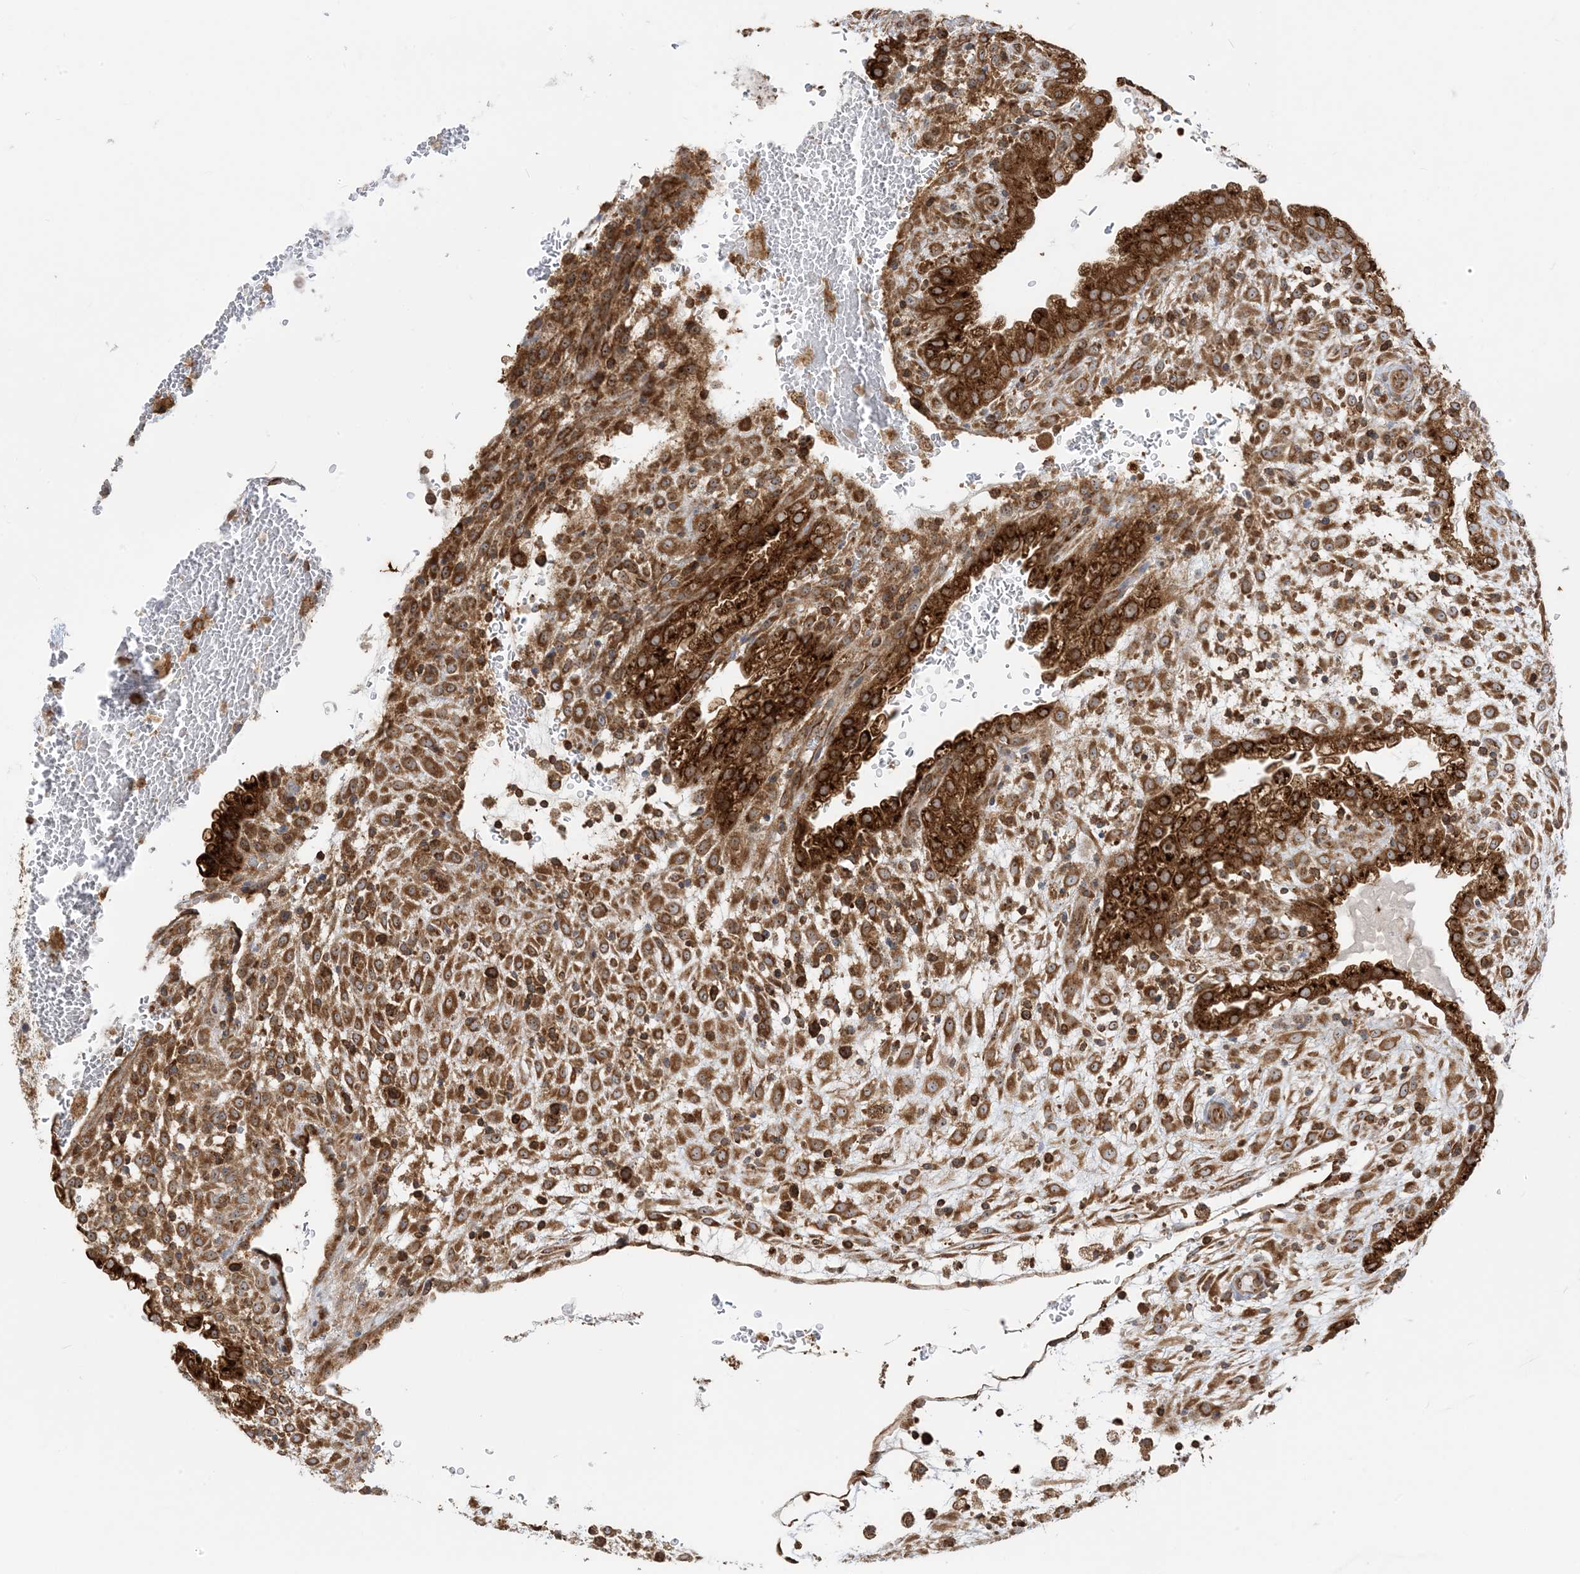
{"staining": {"intensity": "moderate", "quantity": ">75%", "location": "cytoplasmic/membranous"}, "tissue": "placenta", "cell_type": "Trophoblastic cells", "image_type": "normal", "snomed": [{"axis": "morphology", "description": "Normal tissue, NOS"}, {"axis": "topography", "description": "Placenta"}], "caption": "An immunohistochemistry (IHC) image of benign tissue is shown. Protein staining in brown shows moderate cytoplasmic/membranous positivity in placenta within trophoblastic cells. The staining was performed using DAB to visualize the protein expression in brown, while the nuclei were stained in blue with hematoxylin (Magnification: 20x).", "gene": "SRP72", "patient": {"sex": "female", "age": 35}}